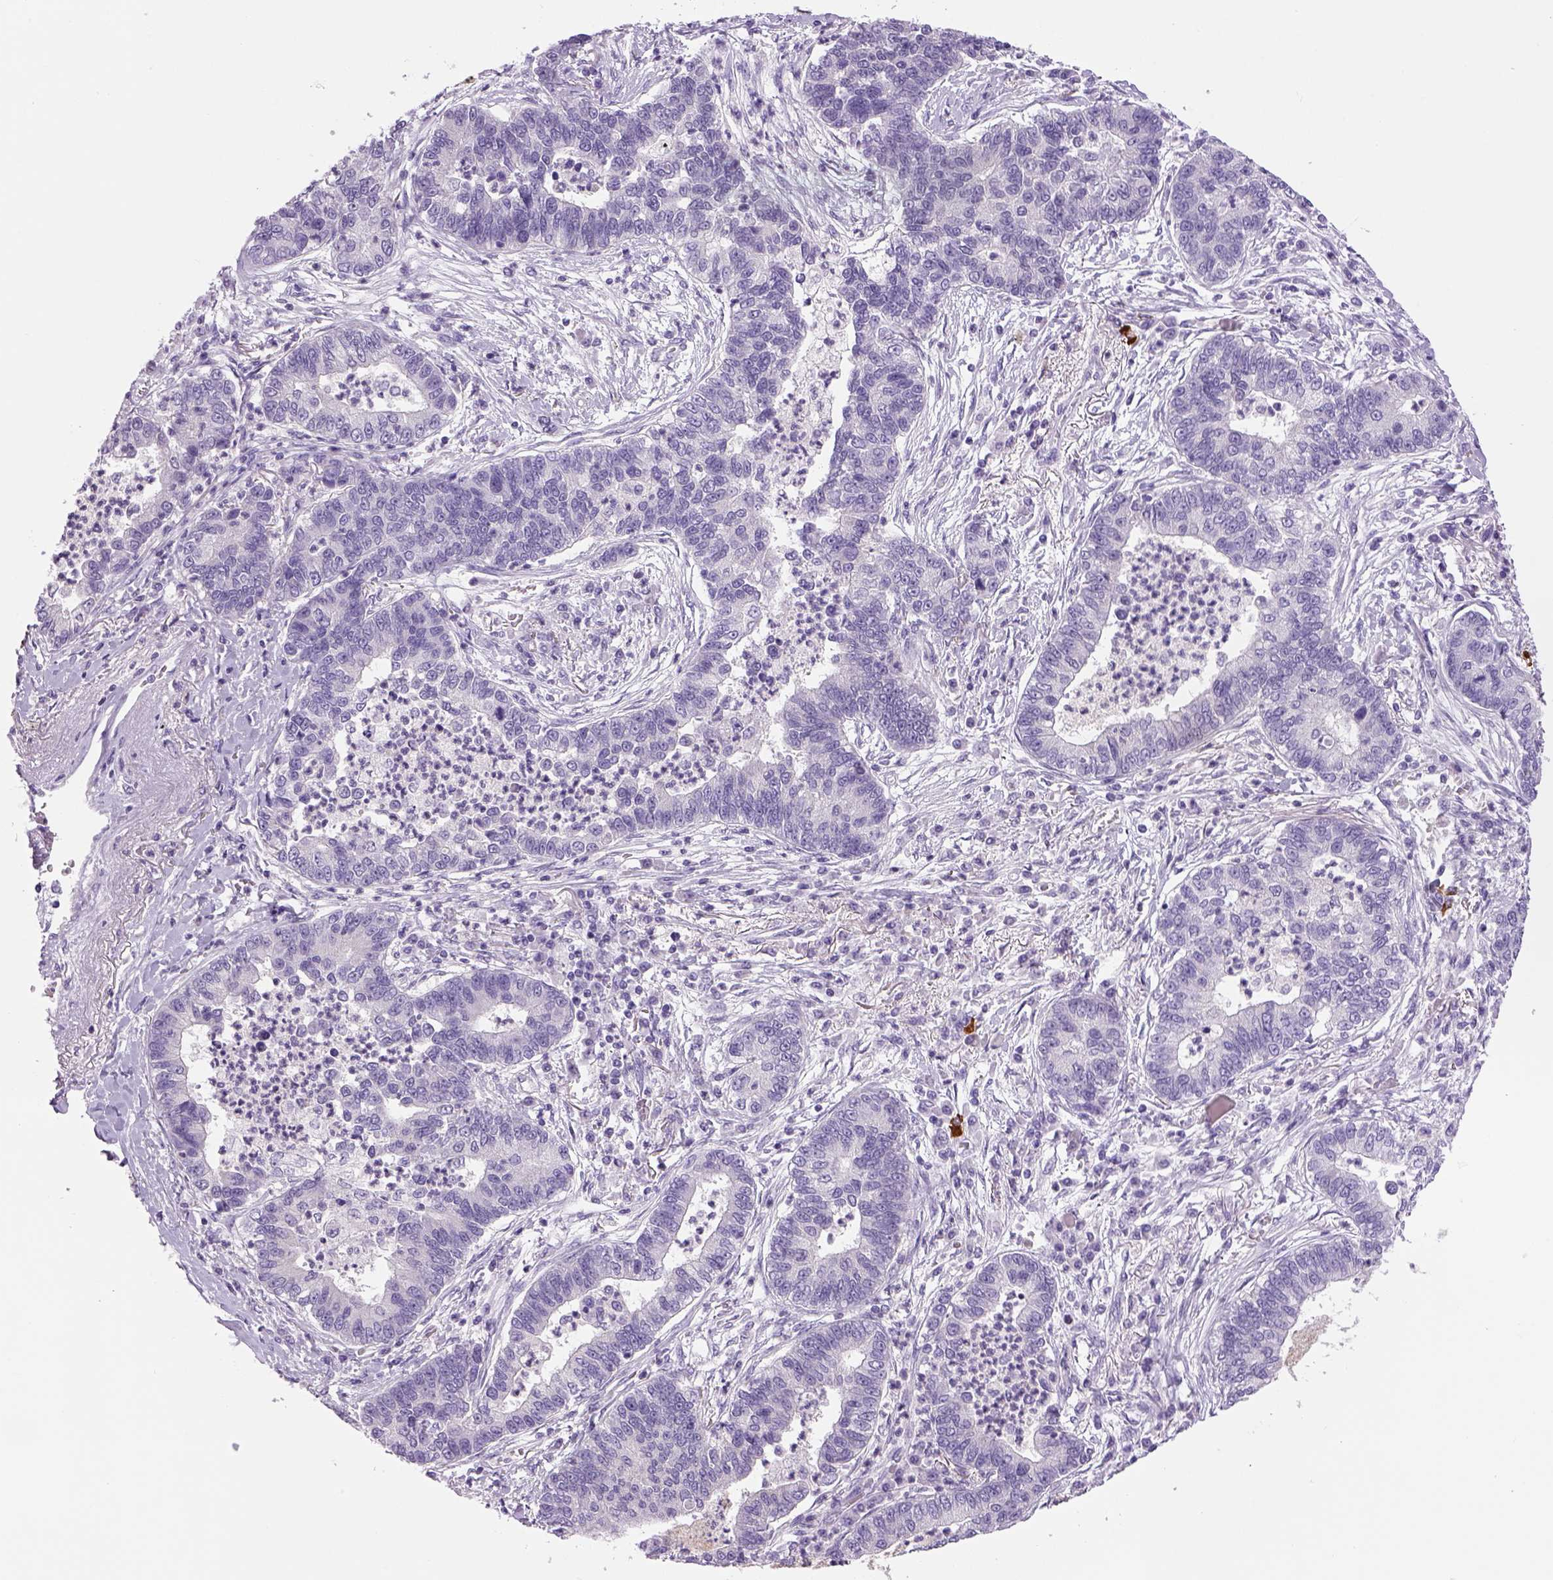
{"staining": {"intensity": "negative", "quantity": "none", "location": "none"}, "tissue": "lung cancer", "cell_type": "Tumor cells", "image_type": "cancer", "snomed": [{"axis": "morphology", "description": "Adenocarcinoma, NOS"}, {"axis": "topography", "description": "Lung"}], "caption": "Lung cancer was stained to show a protein in brown. There is no significant positivity in tumor cells.", "gene": "DBH", "patient": {"sex": "female", "age": 57}}